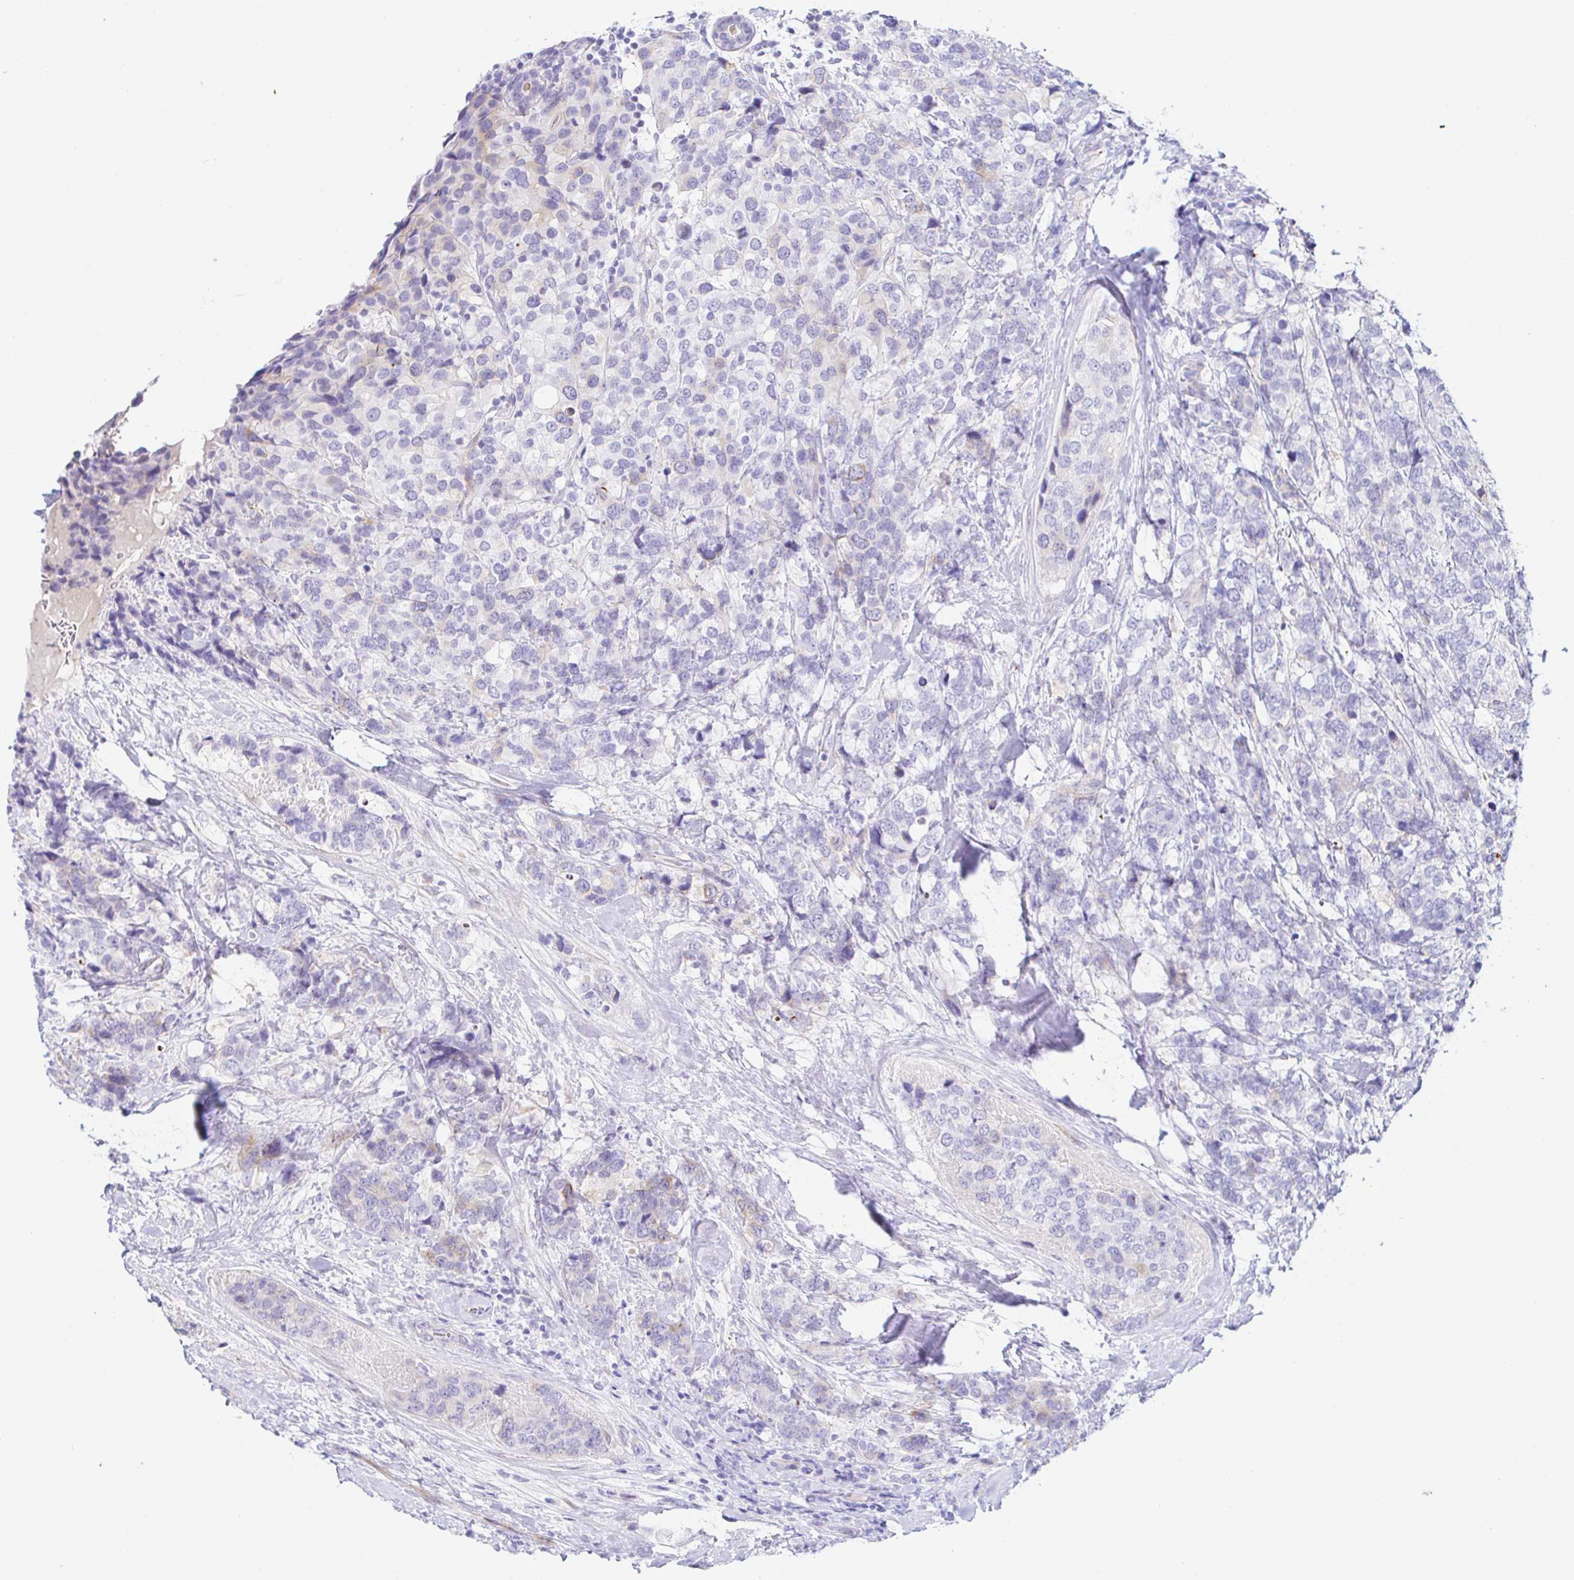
{"staining": {"intensity": "negative", "quantity": "none", "location": "none"}, "tissue": "breast cancer", "cell_type": "Tumor cells", "image_type": "cancer", "snomed": [{"axis": "morphology", "description": "Lobular carcinoma"}, {"axis": "topography", "description": "Breast"}], "caption": "The immunohistochemistry histopathology image has no significant staining in tumor cells of breast cancer (lobular carcinoma) tissue.", "gene": "PINLYP", "patient": {"sex": "female", "age": 59}}